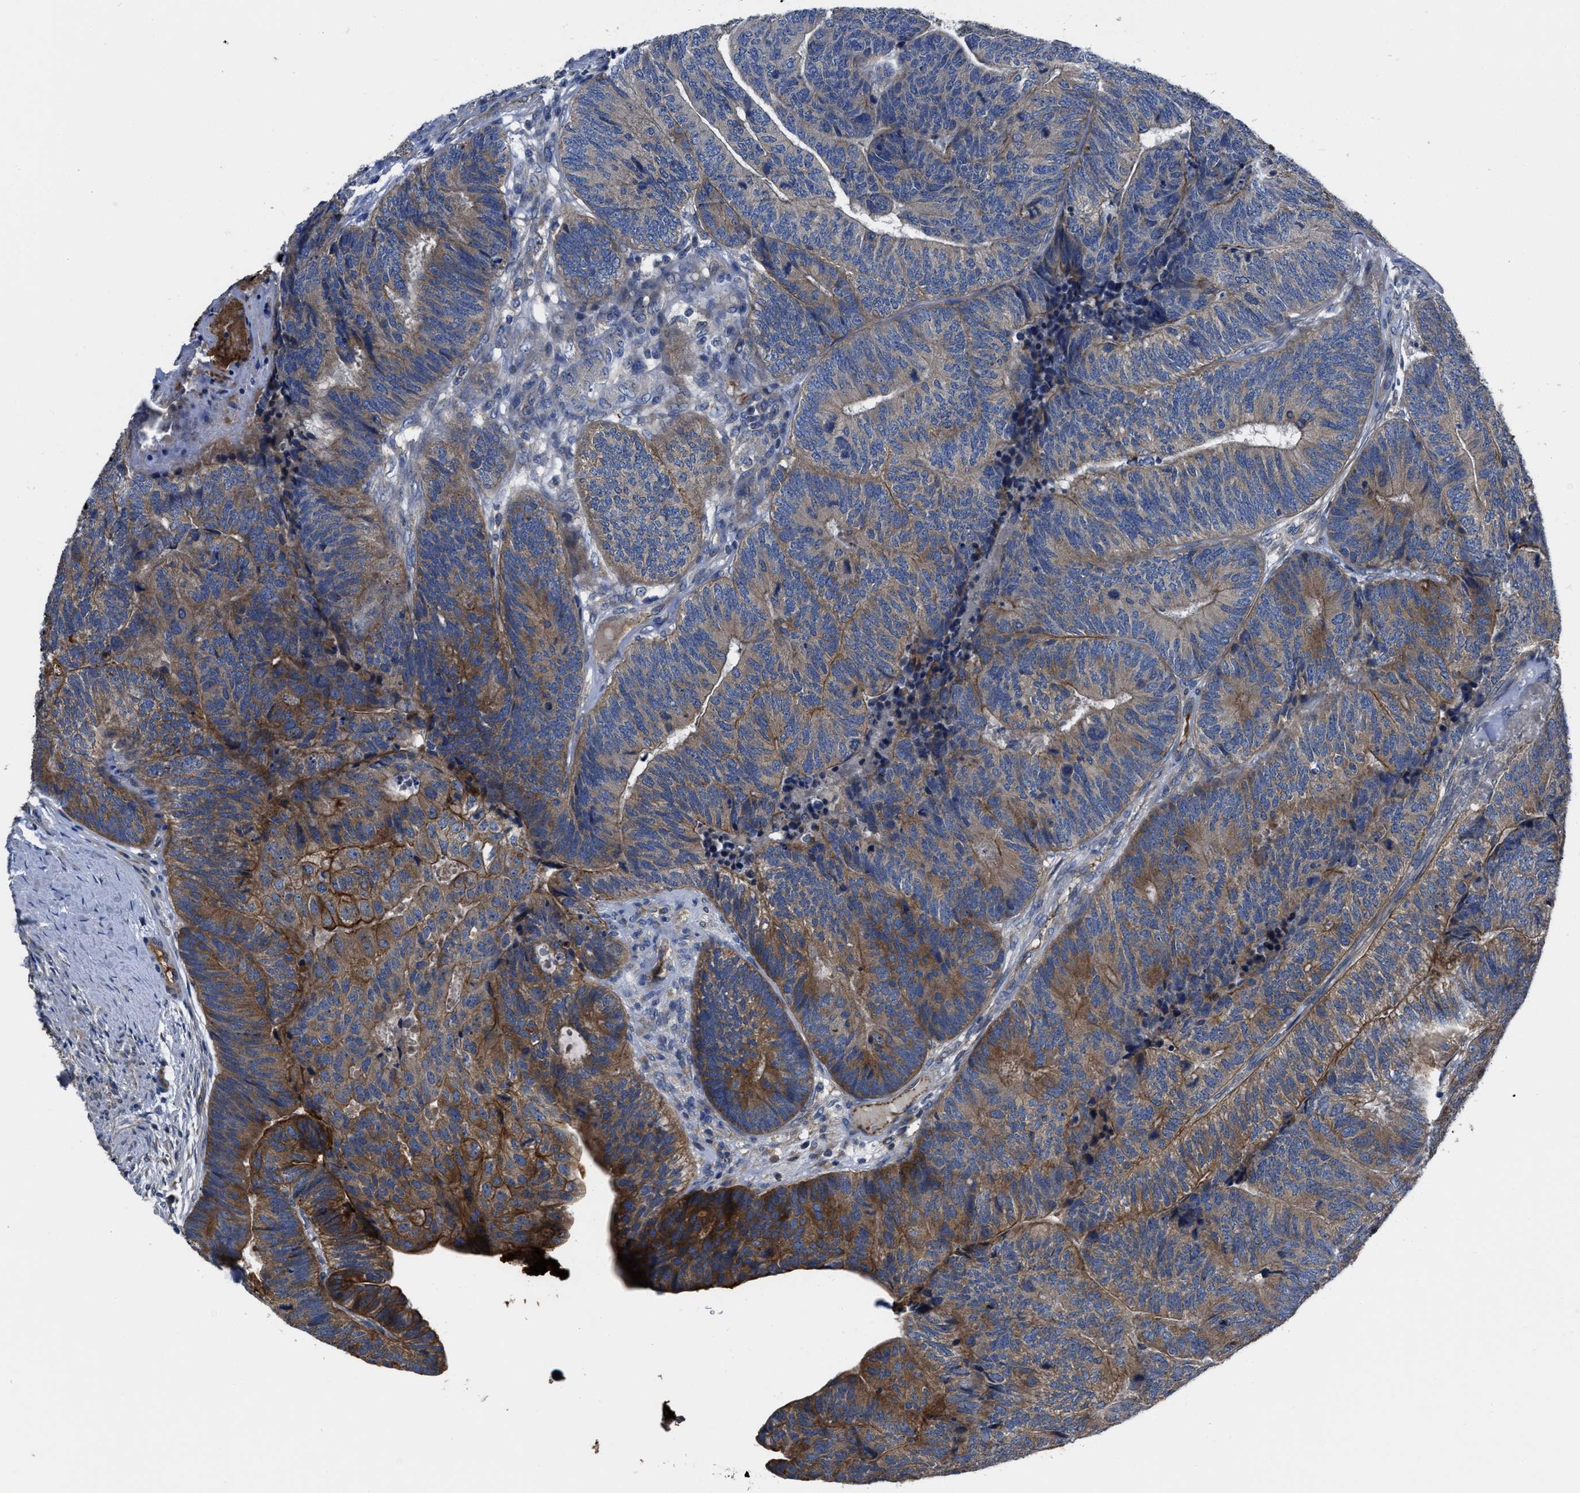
{"staining": {"intensity": "moderate", "quantity": "25%-75%", "location": "cytoplasmic/membranous"}, "tissue": "colorectal cancer", "cell_type": "Tumor cells", "image_type": "cancer", "snomed": [{"axis": "morphology", "description": "Normal tissue, NOS"}, {"axis": "morphology", "description": "Adenocarcinoma, NOS"}, {"axis": "topography", "description": "Rectum"}], "caption": "Immunohistochemical staining of human adenocarcinoma (colorectal) displays medium levels of moderate cytoplasmic/membranous staining in approximately 25%-75% of tumor cells. Immunohistochemistry (ihc) stains the protein in brown and the nuclei are stained blue.", "gene": "ERC1", "patient": {"sex": "female", "age": 66}}